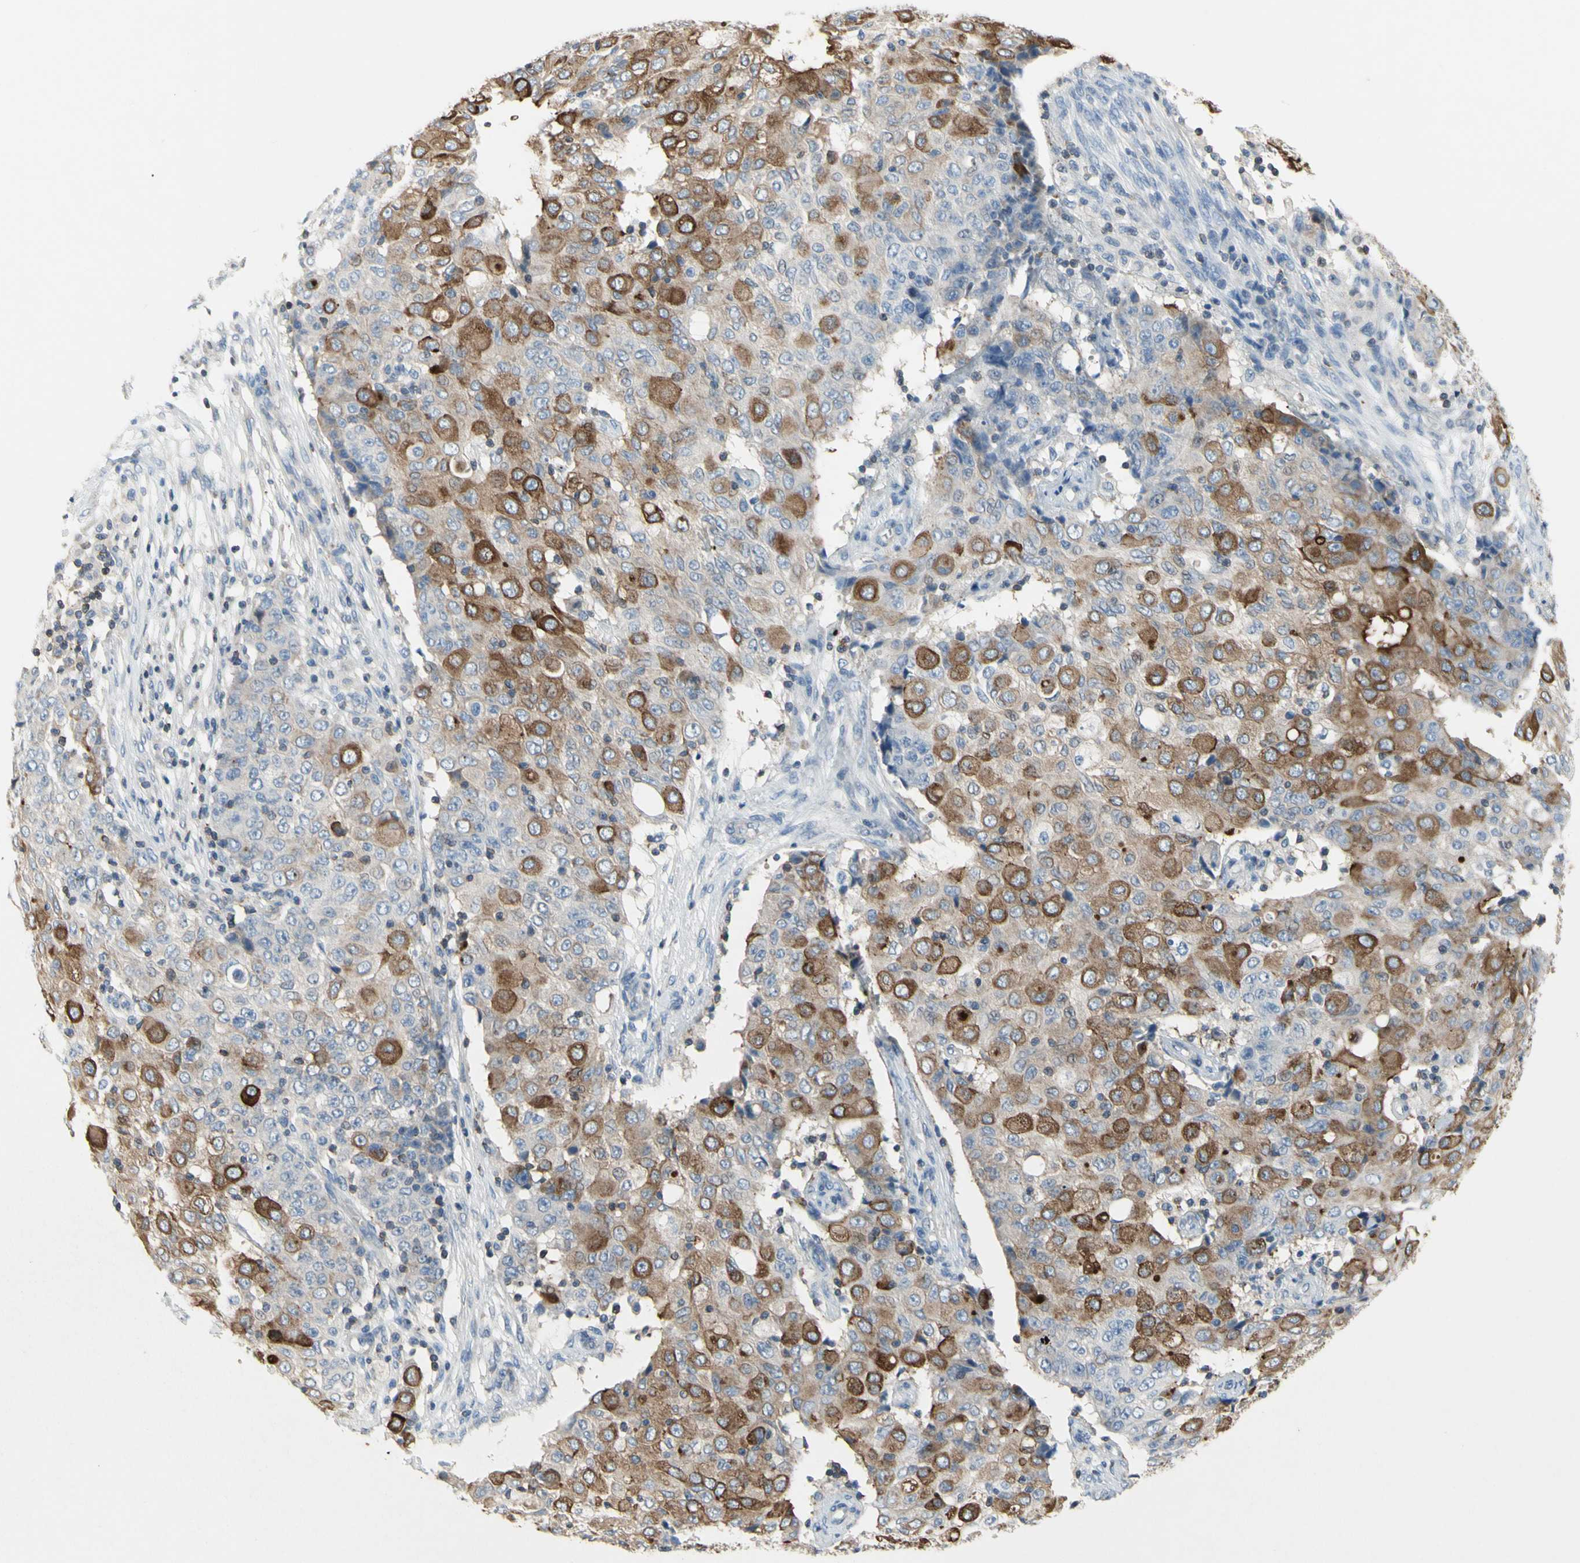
{"staining": {"intensity": "moderate", "quantity": ">75%", "location": "cytoplasmic/membranous"}, "tissue": "ovarian cancer", "cell_type": "Tumor cells", "image_type": "cancer", "snomed": [{"axis": "morphology", "description": "Carcinoma, endometroid"}, {"axis": "topography", "description": "Ovary"}], "caption": "A medium amount of moderate cytoplasmic/membranous positivity is present in approximately >75% of tumor cells in ovarian cancer tissue.", "gene": "MUC1", "patient": {"sex": "female", "age": 42}}